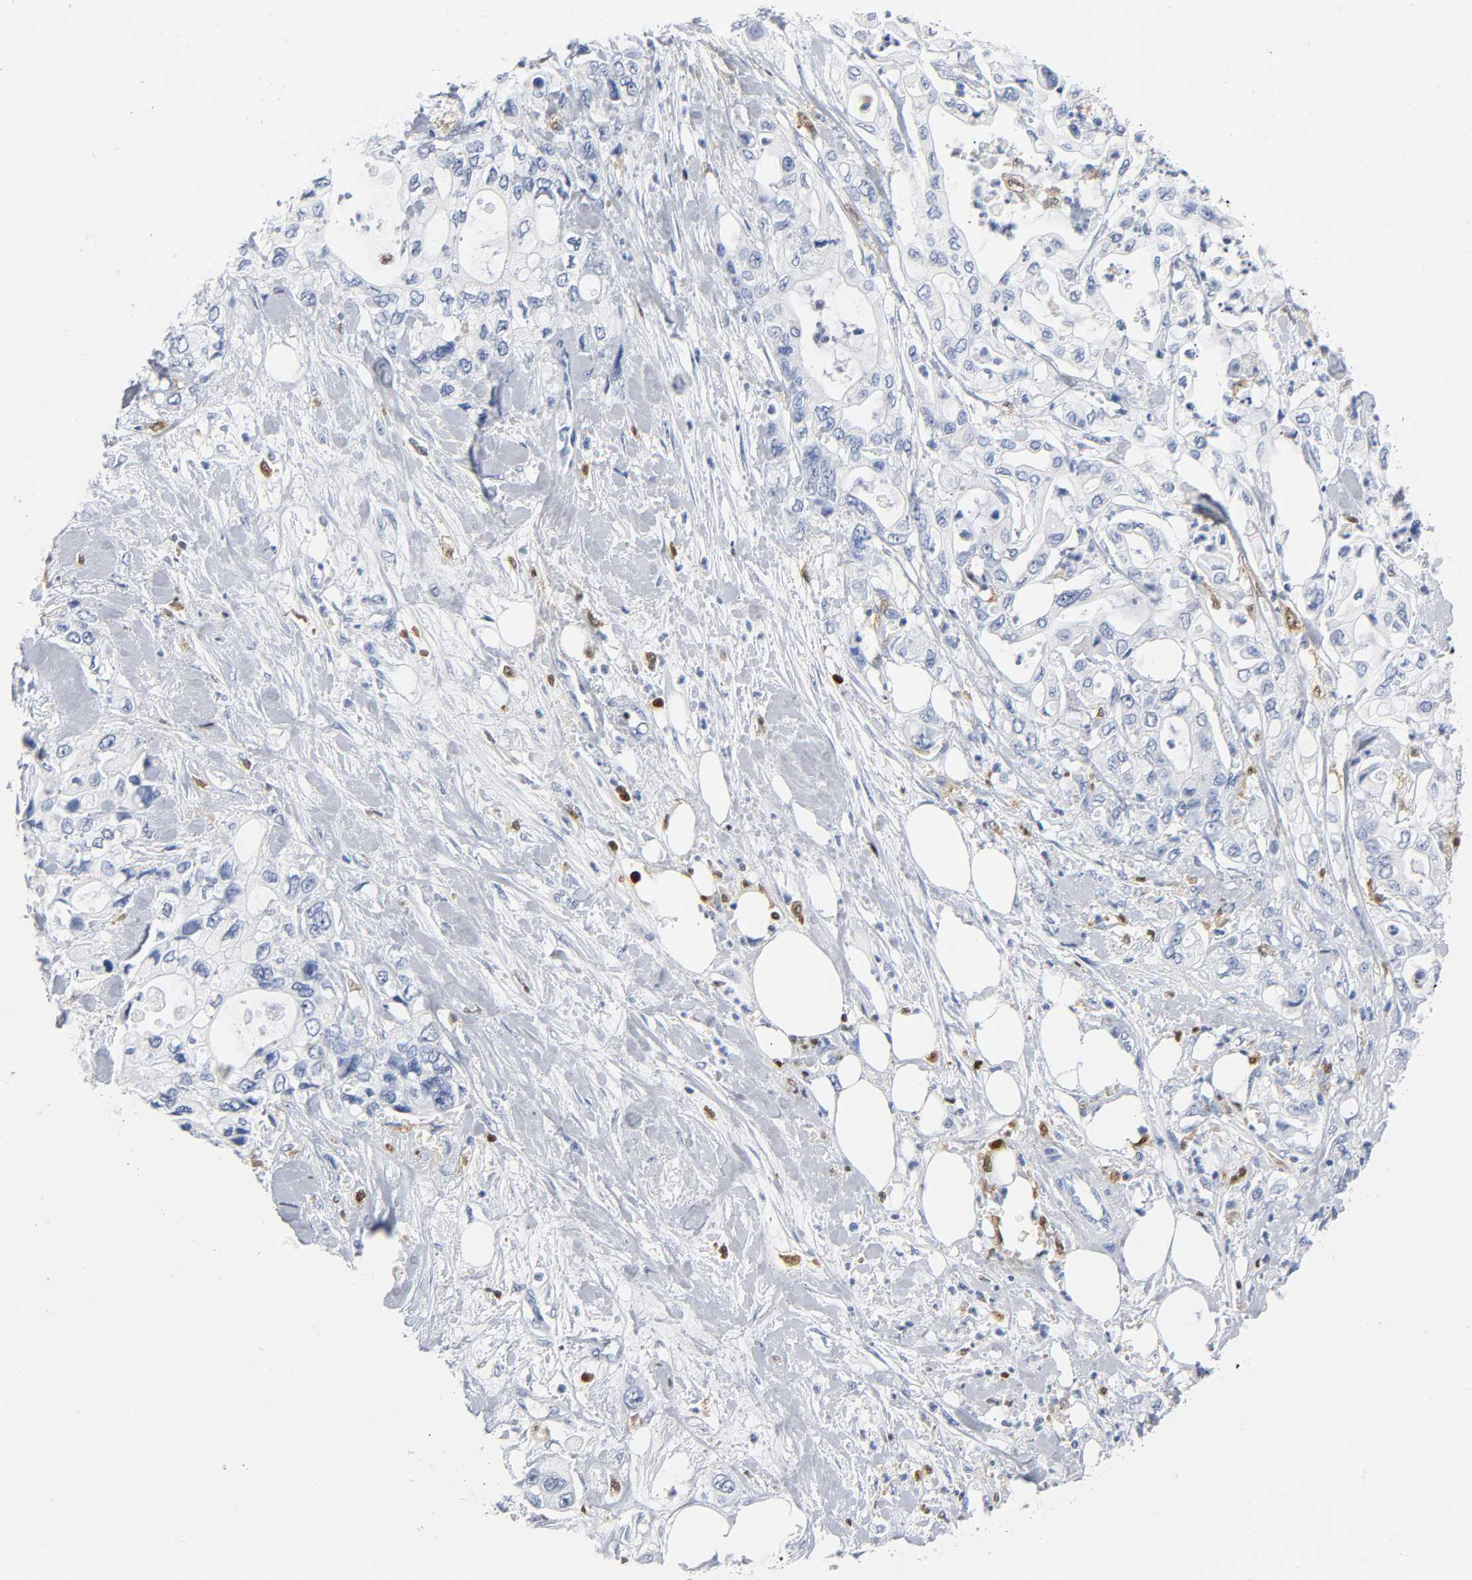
{"staining": {"intensity": "negative", "quantity": "none", "location": "none"}, "tissue": "pancreatic cancer", "cell_type": "Tumor cells", "image_type": "cancer", "snomed": [{"axis": "morphology", "description": "Adenocarcinoma, NOS"}, {"axis": "topography", "description": "Pancreas"}], "caption": "A histopathology image of human pancreatic cancer is negative for staining in tumor cells. (DAB immunohistochemistry with hematoxylin counter stain).", "gene": "DOK2", "patient": {"sex": "male", "age": 70}}